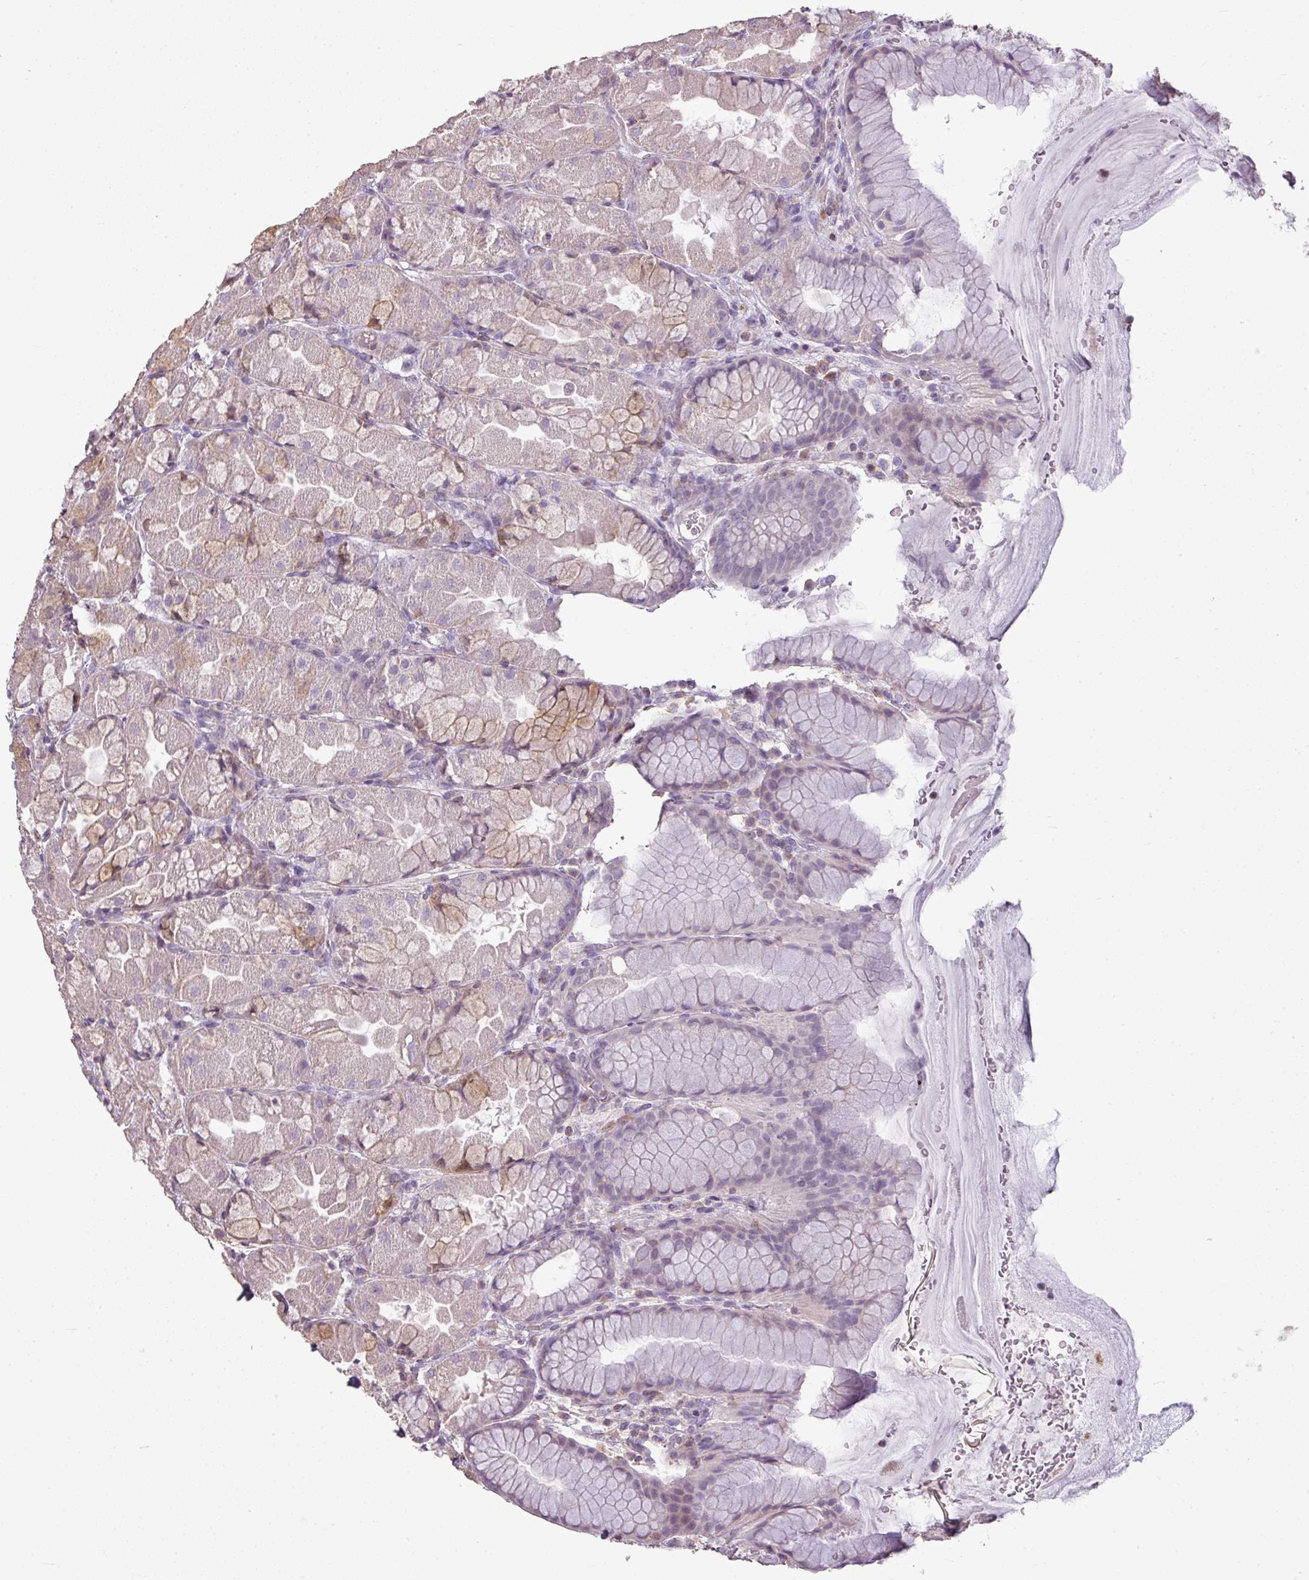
{"staining": {"intensity": "strong", "quantity": "<25%", "location": "cytoplasmic/membranous"}, "tissue": "stomach", "cell_type": "Glandular cells", "image_type": "normal", "snomed": [{"axis": "morphology", "description": "Normal tissue, NOS"}, {"axis": "topography", "description": "Stomach"}], "caption": "Immunohistochemistry (DAB) staining of unremarkable human stomach shows strong cytoplasmic/membranous protein positivity in about <25% of glandular cells.", "gene": "LY9", "patient": {"sex": "male", "age": 57}}